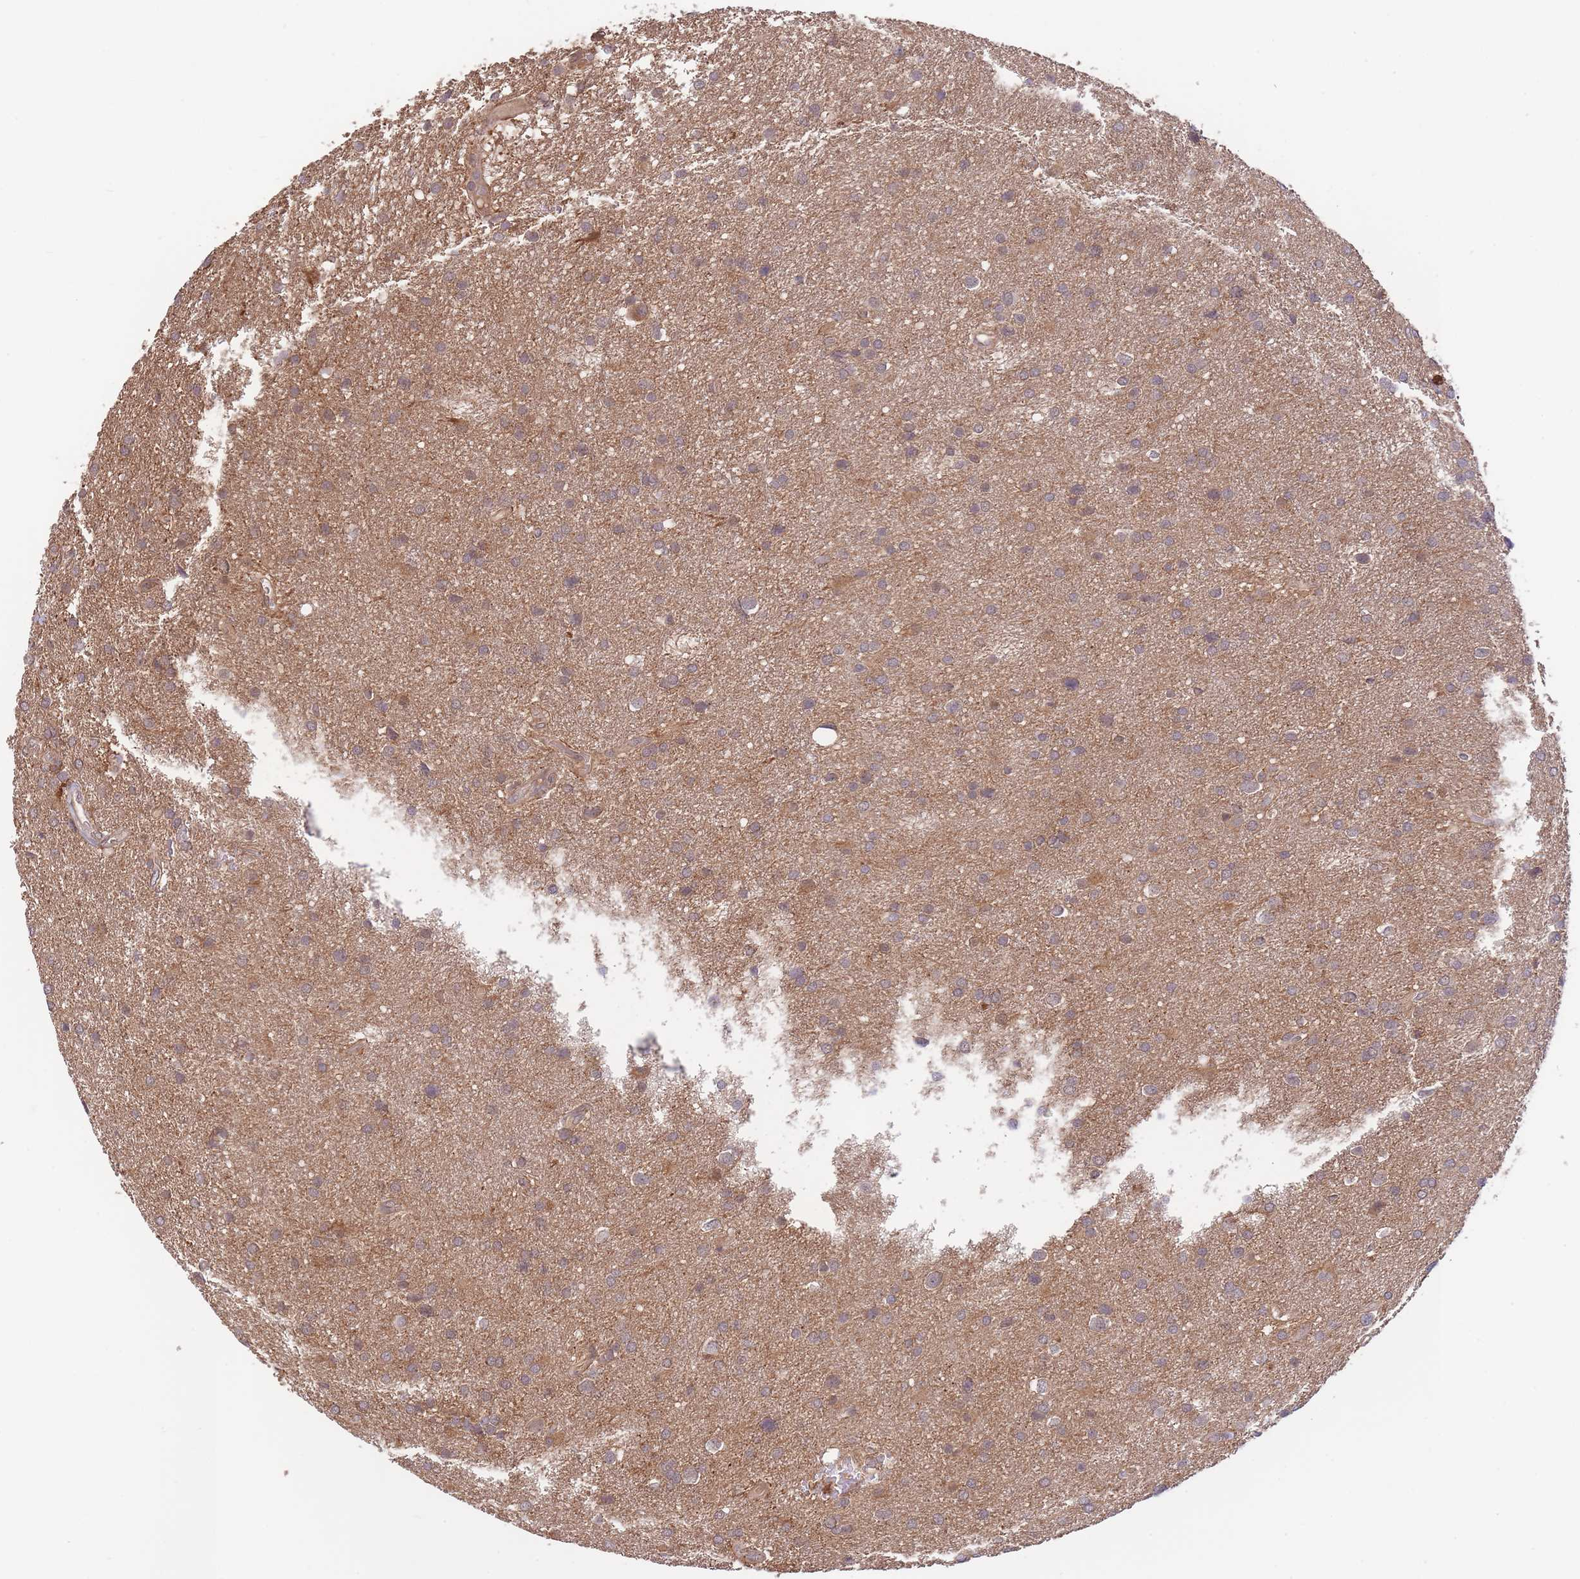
{"staining": {"intensity": "weak", "quantity": "<25%", "location": "cytoplasmic/membranous"}, "tissue": "glioma", "cell_type": "Tumor cells", "image_type": "cancer", "snomed": [{"axis": "morphology", "description": "Glioma, malignant, Low grade"}, {"axis": "topography", "description": "Brain"}], "caption": "A micrograph of malignant glioma (low-grade) stained for a protein displays no brown staining in tumor cells.", "gene": "ZNF304", "patient": {"sex": "female", "age": 32}}